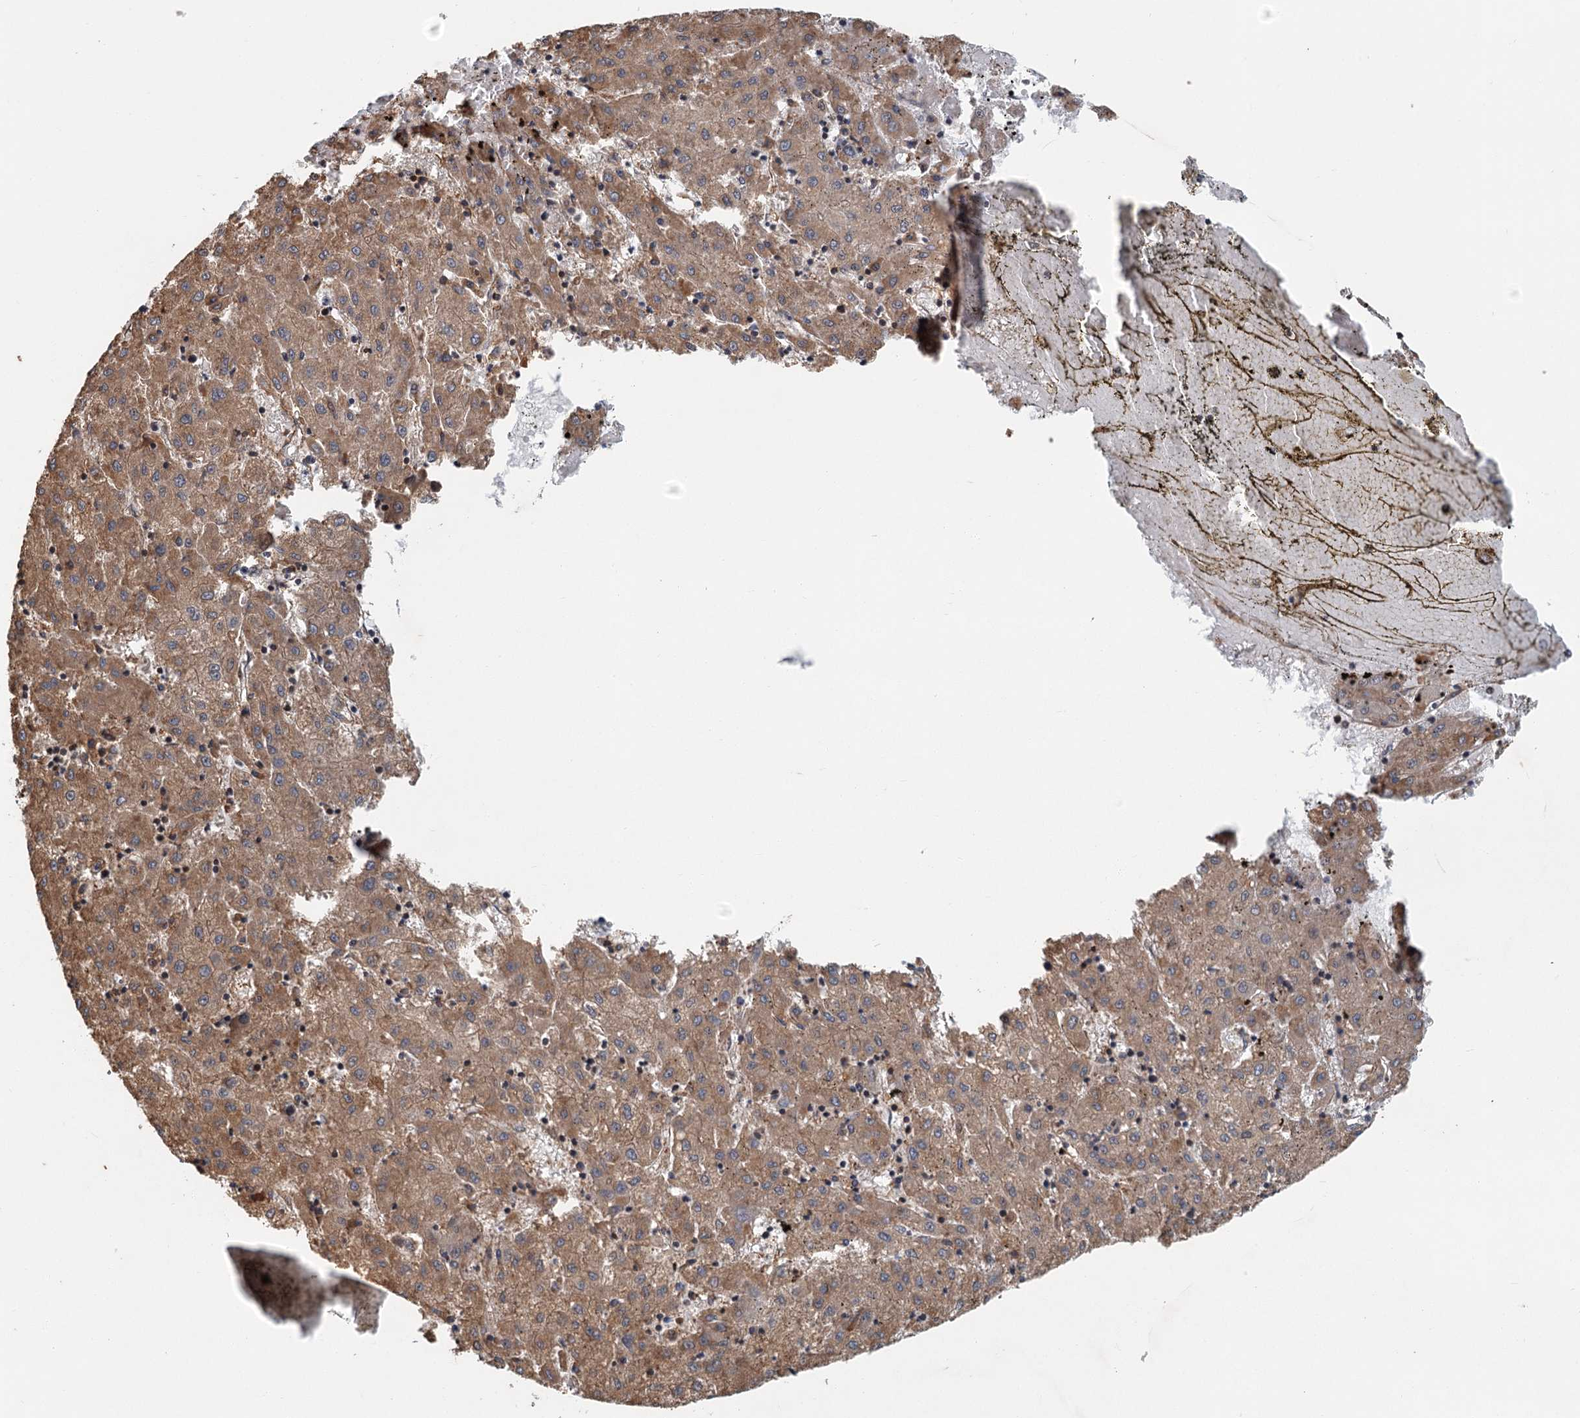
{"staining": {"intensity": "moderate", "quantity": ">75%", "location": "cytoplasmic/membranous"}, "tissue": "liver cancer", "cell_type": "Tumor cells", "image_type": "cancer", "snomed": [{"axis": "morphology", "description": "Carcinoma, Hepatocellular, NOS"}, {"axis": "topography", "description": "Liver"}], "caption": "Protein expression analysis of liver cancer shows moderate cytoplasmic/membranous positivity in about >75% of tumor cells.", "gene": "ZNF527", "patient": {"sex": "male", "age": 72}}